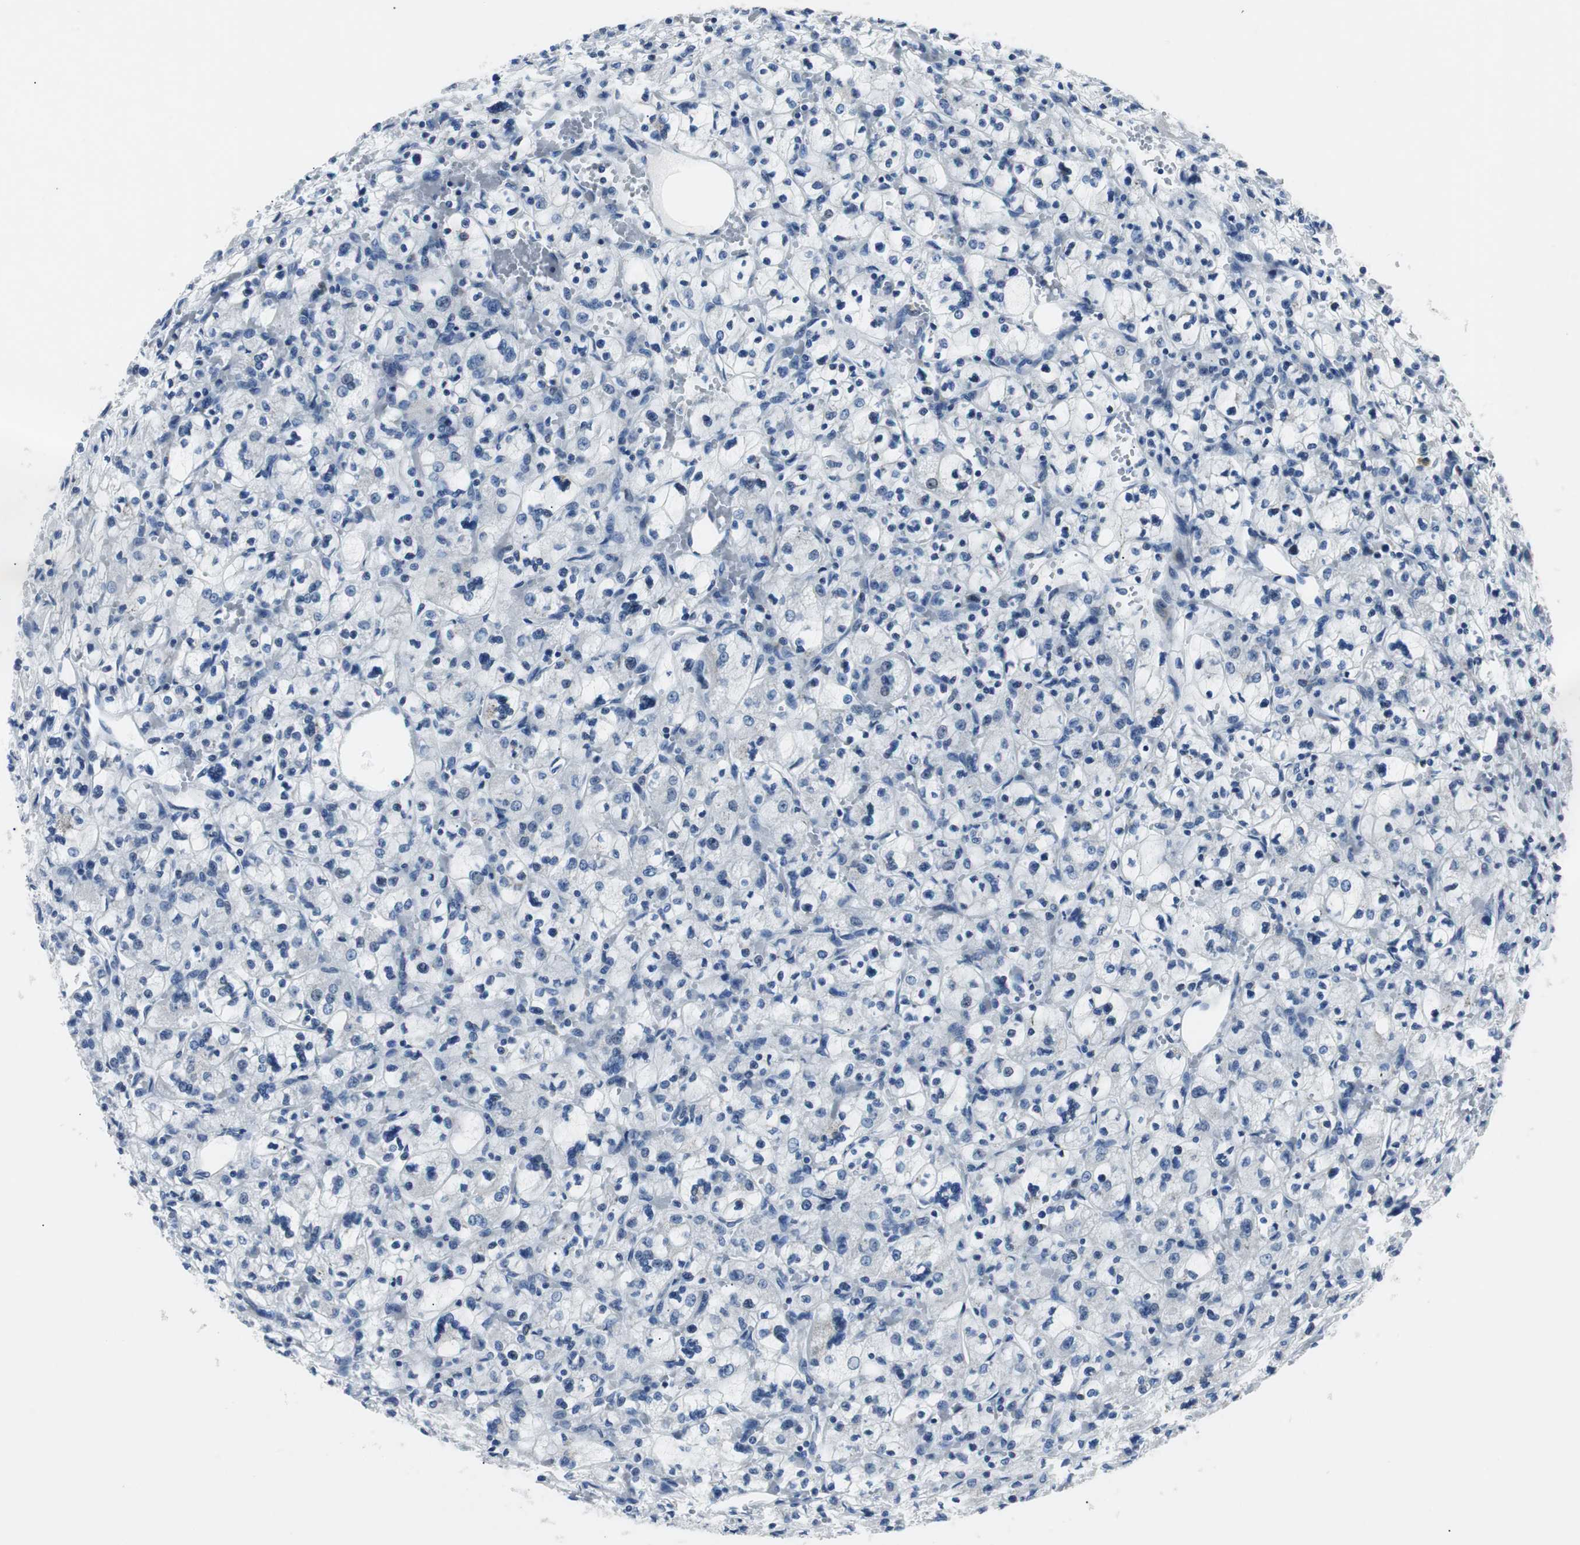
{"staining": {"intensity": "negative", "quantity": "none", "location": "none"}, "tissue": "renal cancer", "cell_type": "Tumor cells", "image_type": "cancer", "snomed": [{"axis": "morphology", "description": "Adenocarcinoma, NOS"}, {"axis": "topography", "description": "Kidney"}], "caption": "High power microscopy micrograph of an IHC photomicrograph of renal adenocarcinoma, revealing no significant staining in tumor cells. Brightfield microscopy of immunohistochemistry (IHC) stained with DAB (brown) and hematoxylin (blue), captured at high magnification.", "gene": "BBC3", "patient": {"sex": "female", "age": 83}}